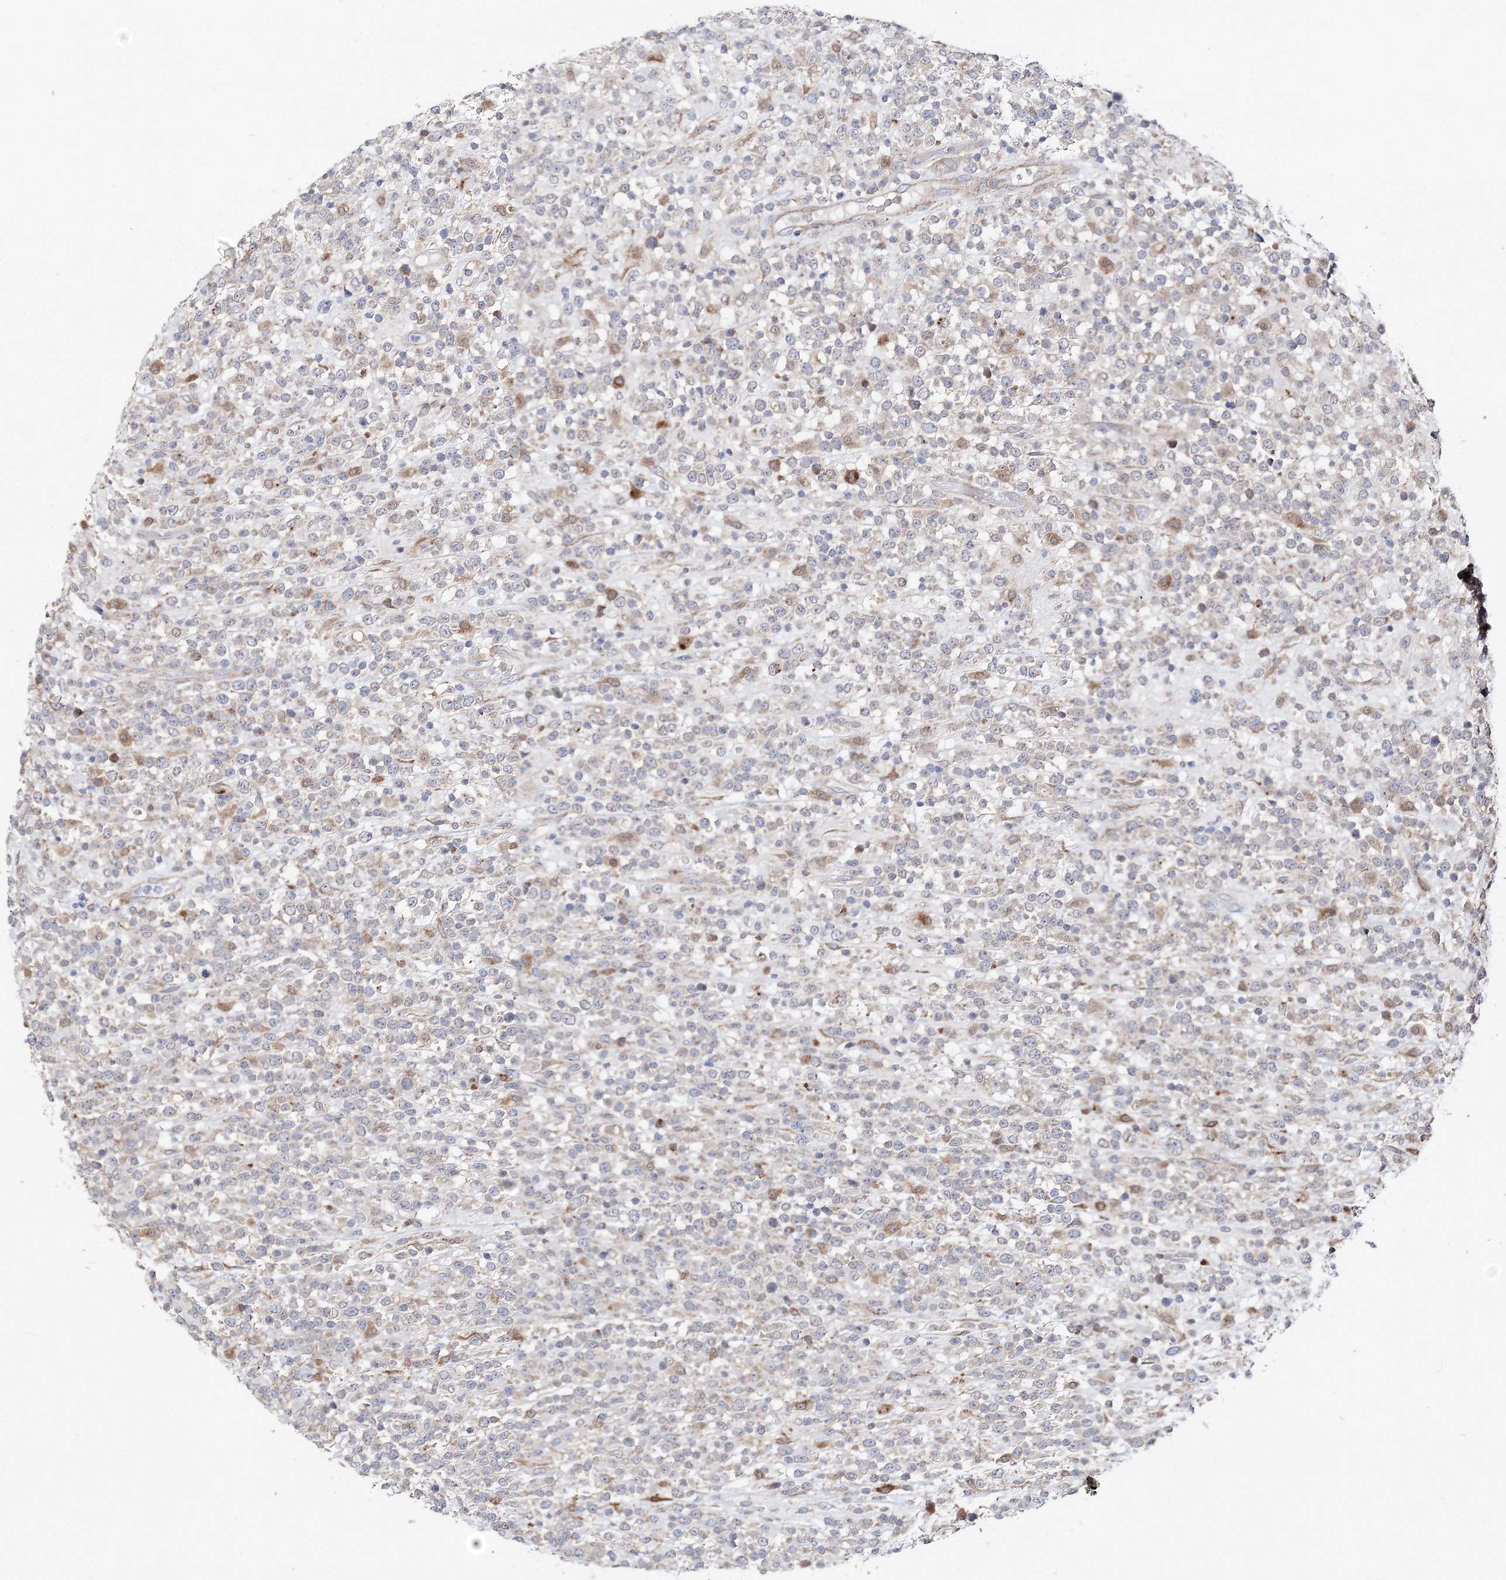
{"staining": {"intensity": "negative", "quantity": "none", "location": "none"}, "tissue": "lymphoma", "cell_type": "Tumor cells", "image_type": "cancer", "snomed": [{"axis": "morphology", "description": "Malignant lymphoma, non-Hodgkin's type, High grade"}, {"axis": "topography", "description": "Colon"}], "caption": "A histopathology image of lymphoma stained for a protein reveals no brown staining in tumor cells.", "gene": "C3orf38", "patient": {"sex": "female", "age": 53}}